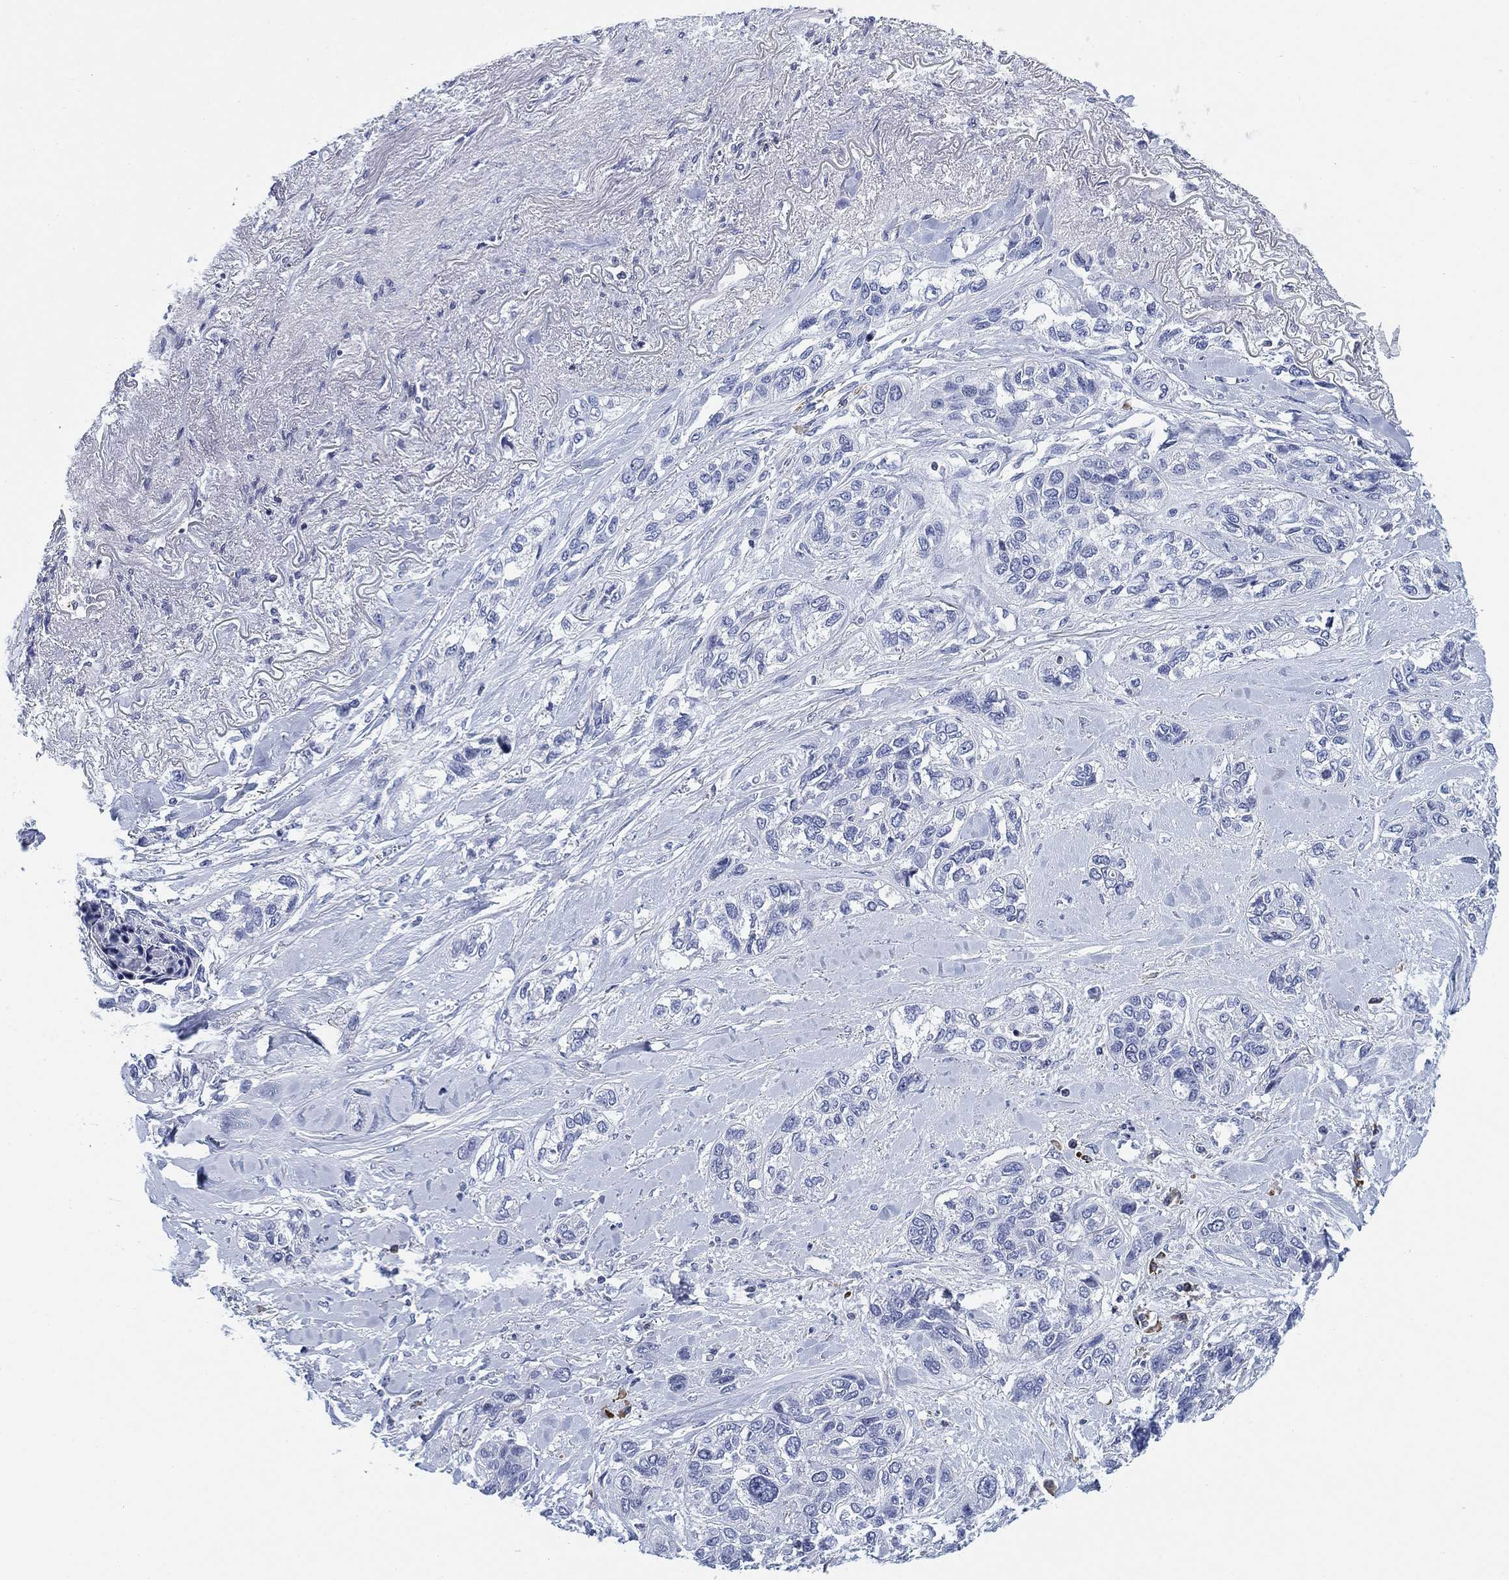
{"staining": {"intensity": "negative", "quantity": "none", "location": "none"}, "tissue": "lung cancer", "cell_type": "Tumor cells", "image_type": "cancer", "snomed": [{"axis": "morphology", "description": "Squamous cell carcinoma, NOS"}, {"axis": "topography", "description": "Lung"}], "caption": "The IHC histopathology image has no significant expression in tumor cells of lung squamous cell carcinoma tissue.", "gene": "FYB1", "patient": {"sex": "female", "age": 70}}